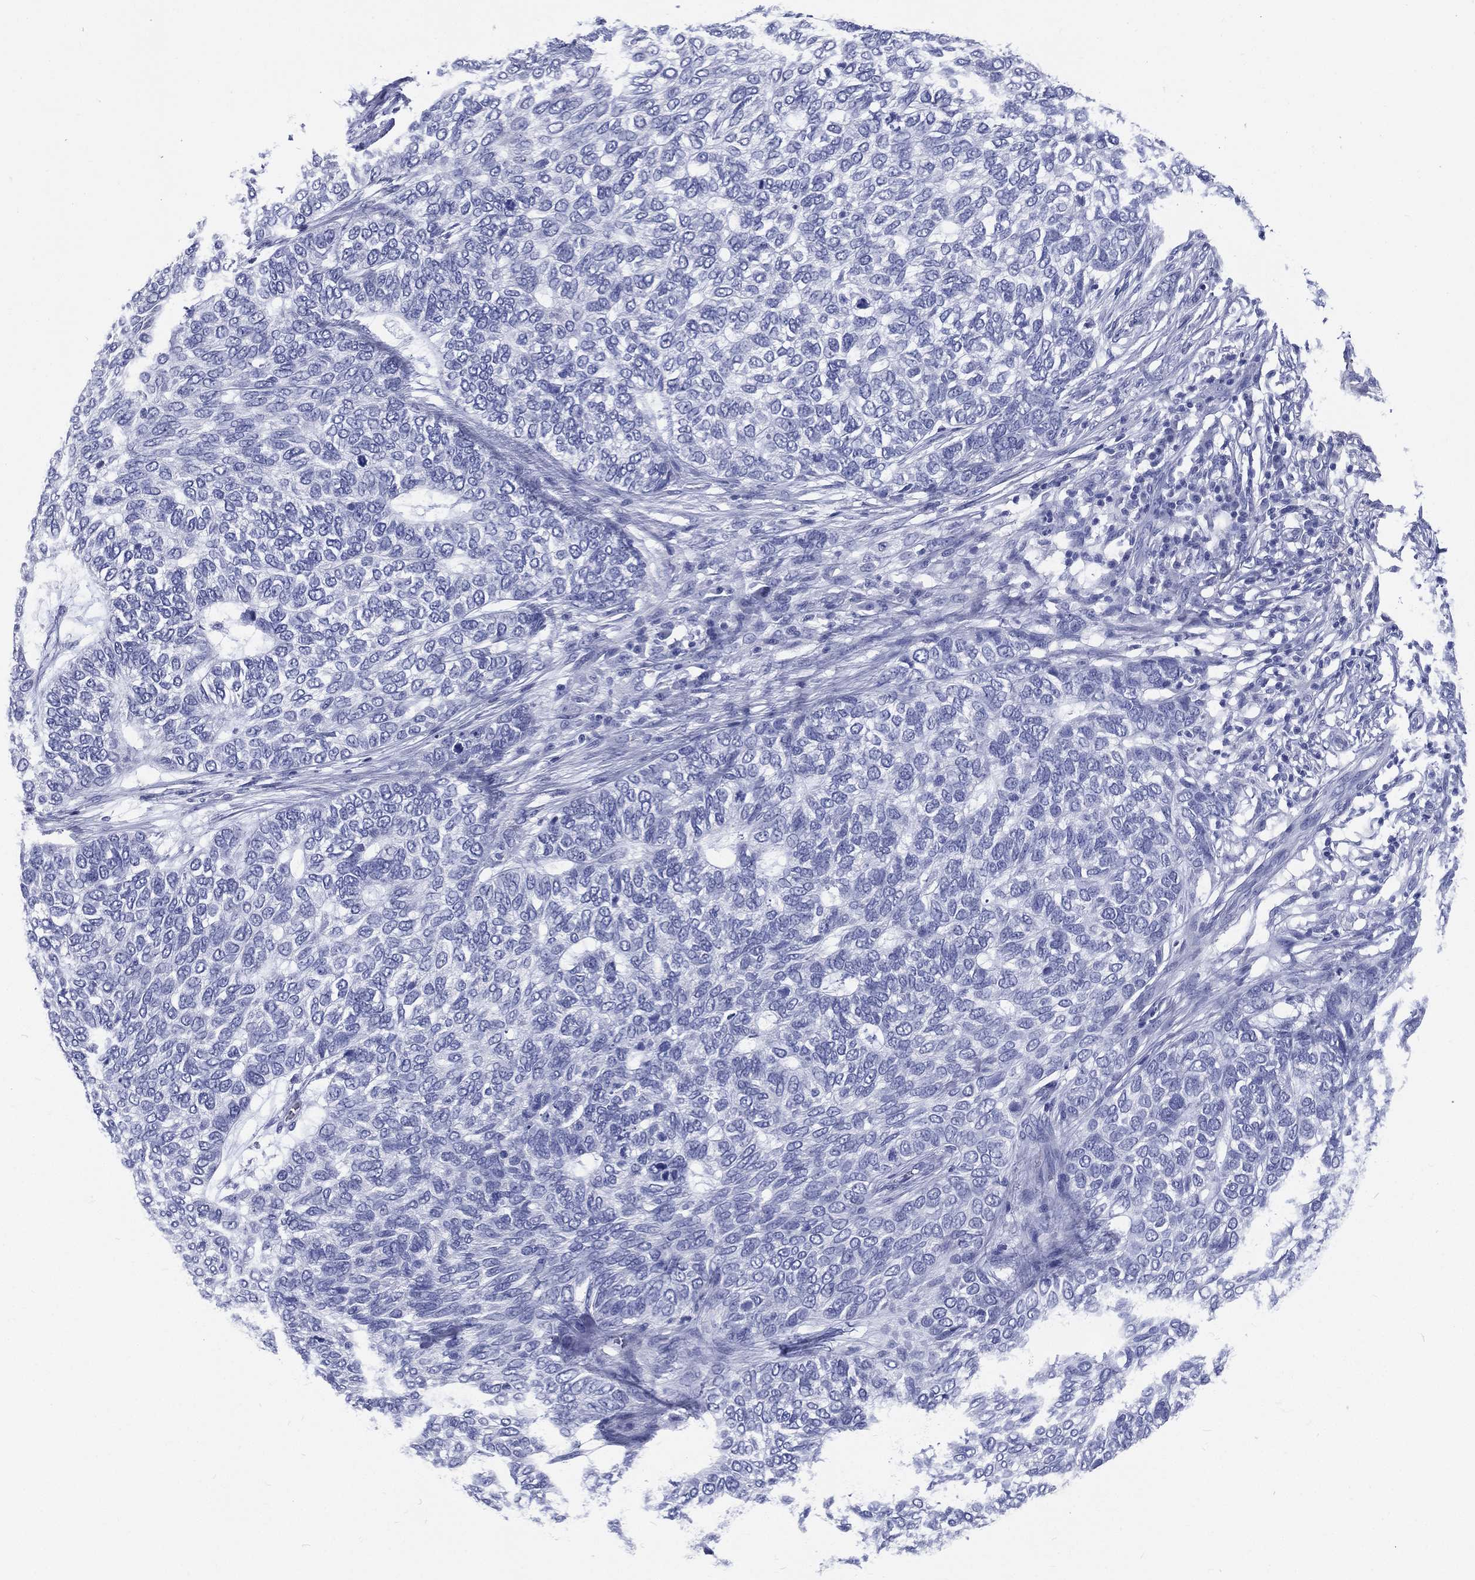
{"staining": {"intensity": "negative", "quantity": "none", "location": "none"}, "tissue": "skin cancer", "cell_type": "Tumor cells", "image_type": "cancer", "snomed": [{"axis": "morphology", "description": "Basal cell carcinoma"}, {"axis": "topography", "description": "Skin"}], "caption": "High magnification brightfield microscopy of skin cancer (basal cell carcinoma) stained with DAB (3,3'-diaminobenzidine) (brown) and counterstained with hematoxylin (blue): tumor cells show no significant staining.", "gene": "RSPH4A", "patient": {"sex": "female", "age": 65}}